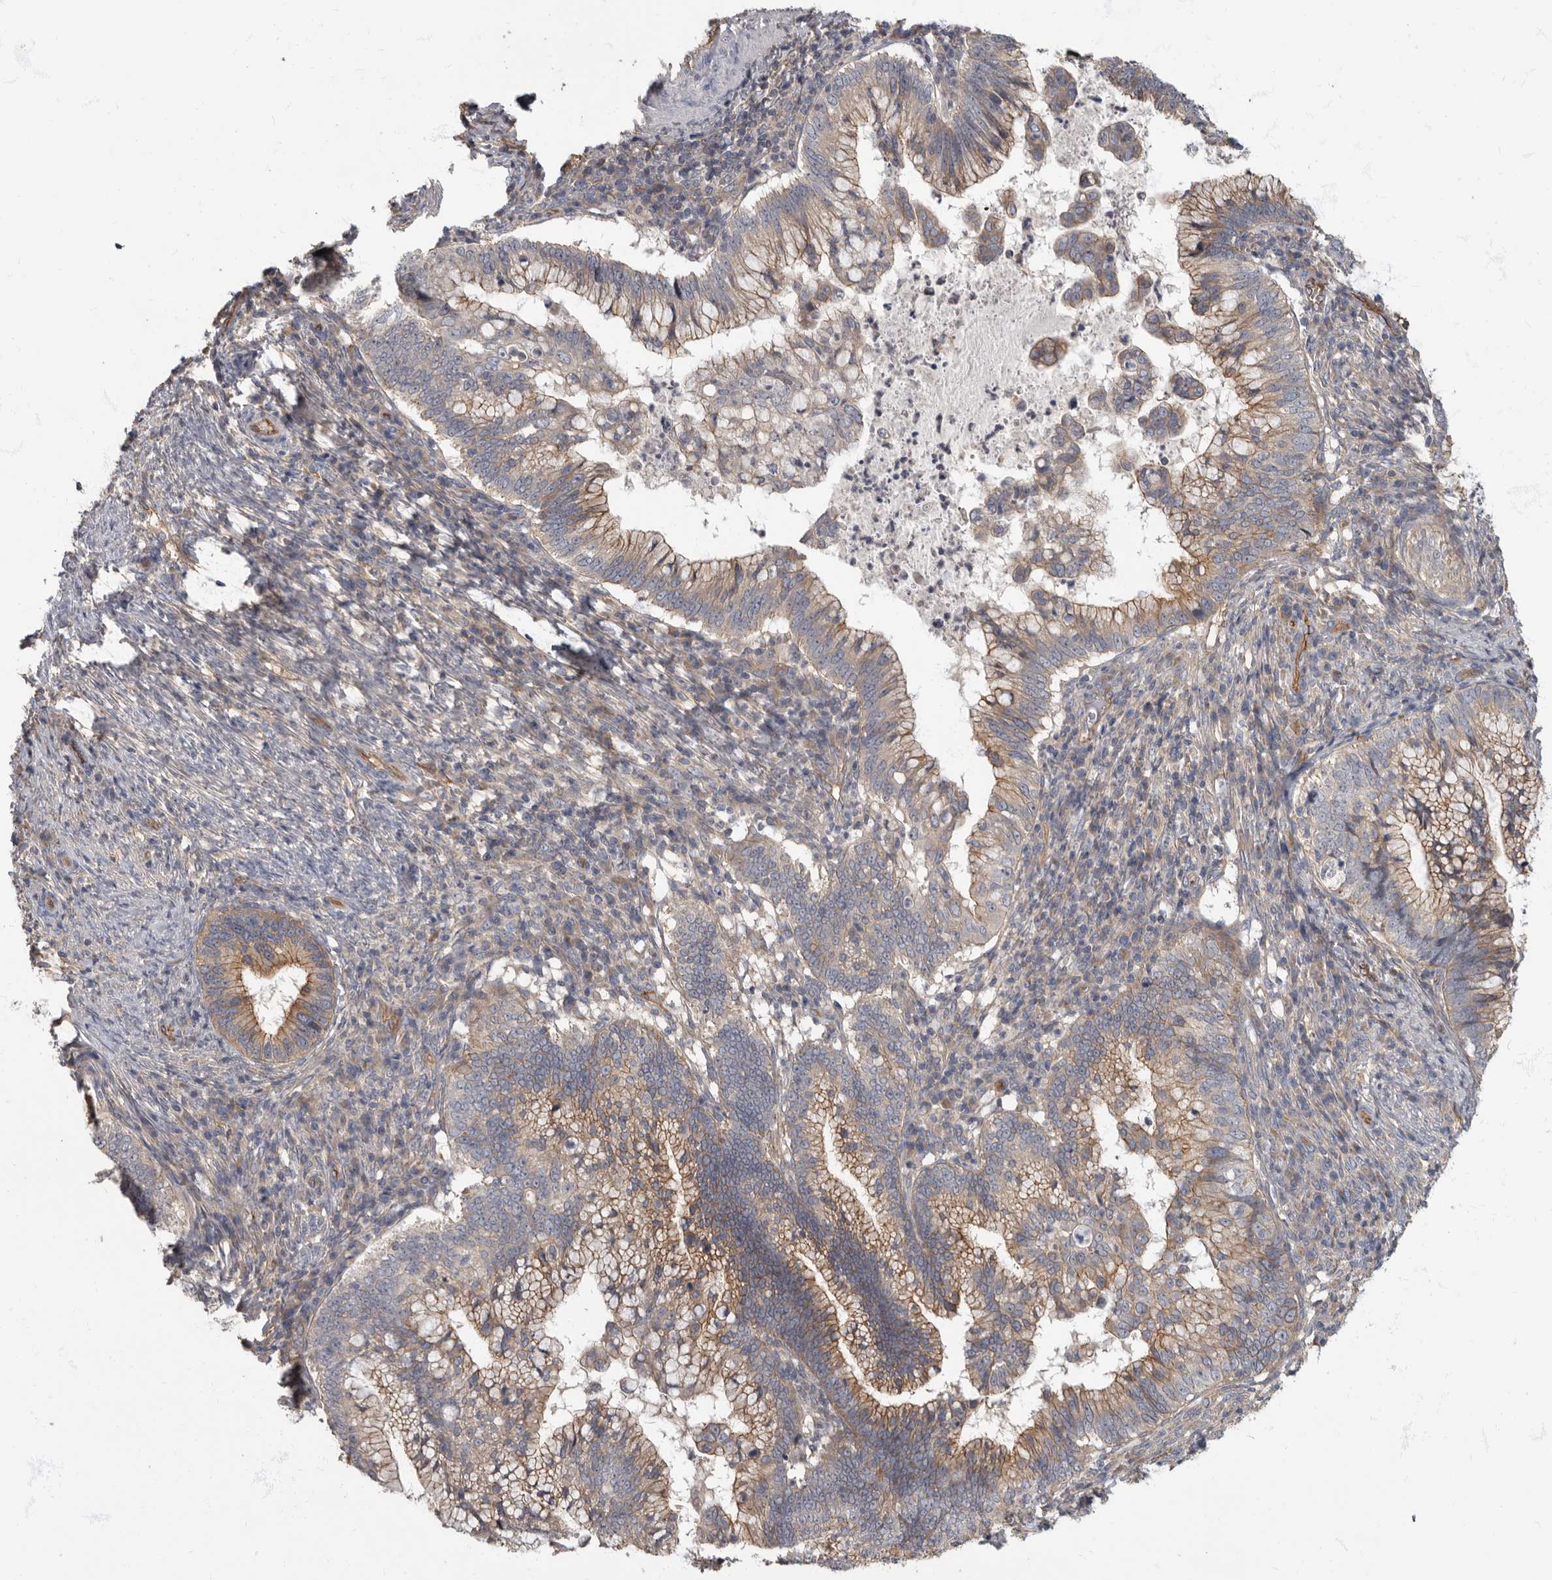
{"staining": {"intensity": "weak", "quantity": "25%-75%", "location": "cytoplasmic/membranous"}, "tissue": "cervical cancer", "cell_type": "Tumor cells", "image_type": "cancer", "snomed": [{"axis": "morphology", "description": "Adenocarcinoma, NOS"}, {"axis": "topography", "description": "Cervix"}], "caption": "Weak cytoplasmic/membranous protein positivity is seen in approximately 25%-75% of tumor cells in cervical cancer (adenocarcinoma).", "gene": "PDK1", "patient": {"sex": "female", "age": 36}}